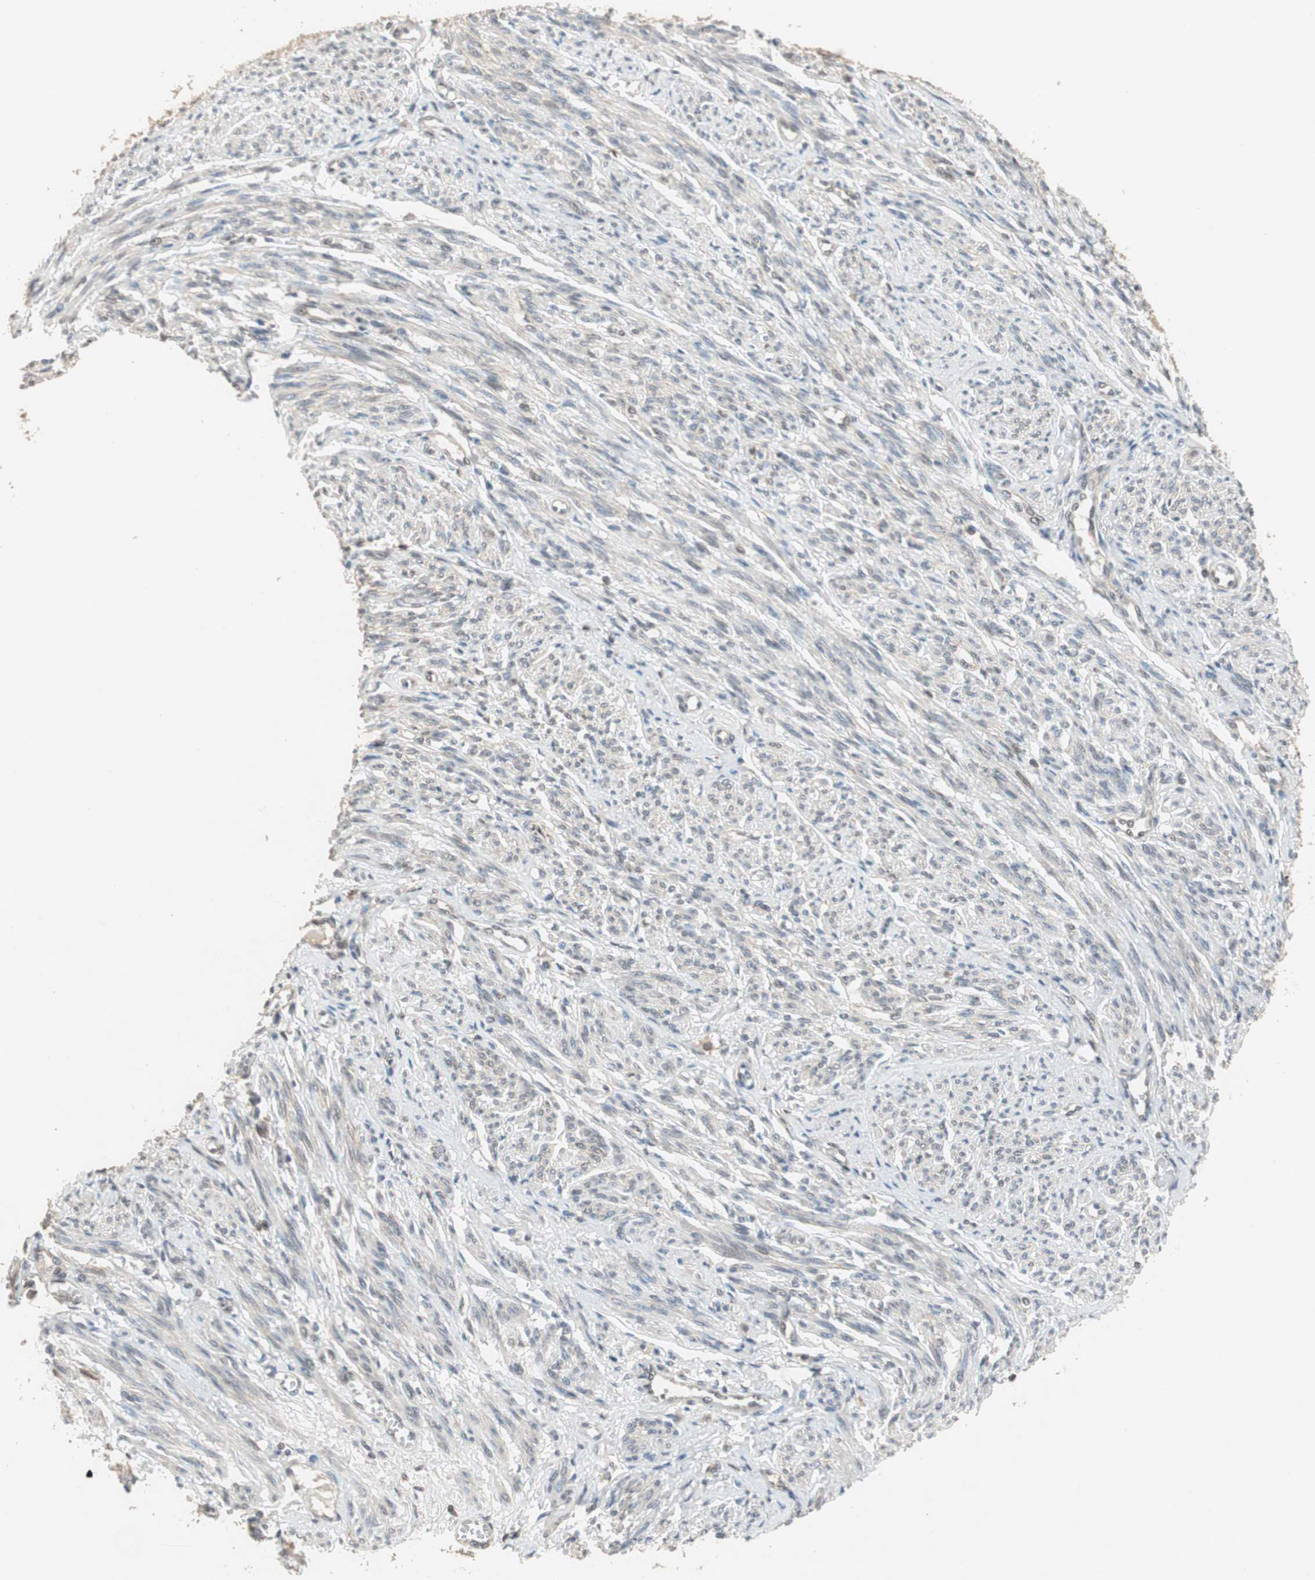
{"staining": {"intensity": "weak", "quantity": ">75%", "location": "cytoplasmic/membranous"}, "tissue": "smooth muscle", "cell_type": "Smooth muscle cells", "image_type": "normal", "snomed": [{"axis": "morphology", "description": "Normal tissue, NOS"}, {"axis": "topography", "description": "Smooth muscle"}], "caption": "A low amount of weak cytoplasmic/membranous staining is identified in approximately >75% of smooth muscle cells in benign smooth muscle.", "gene": "GART", "patient": {"sex": "female", "age": 65}}